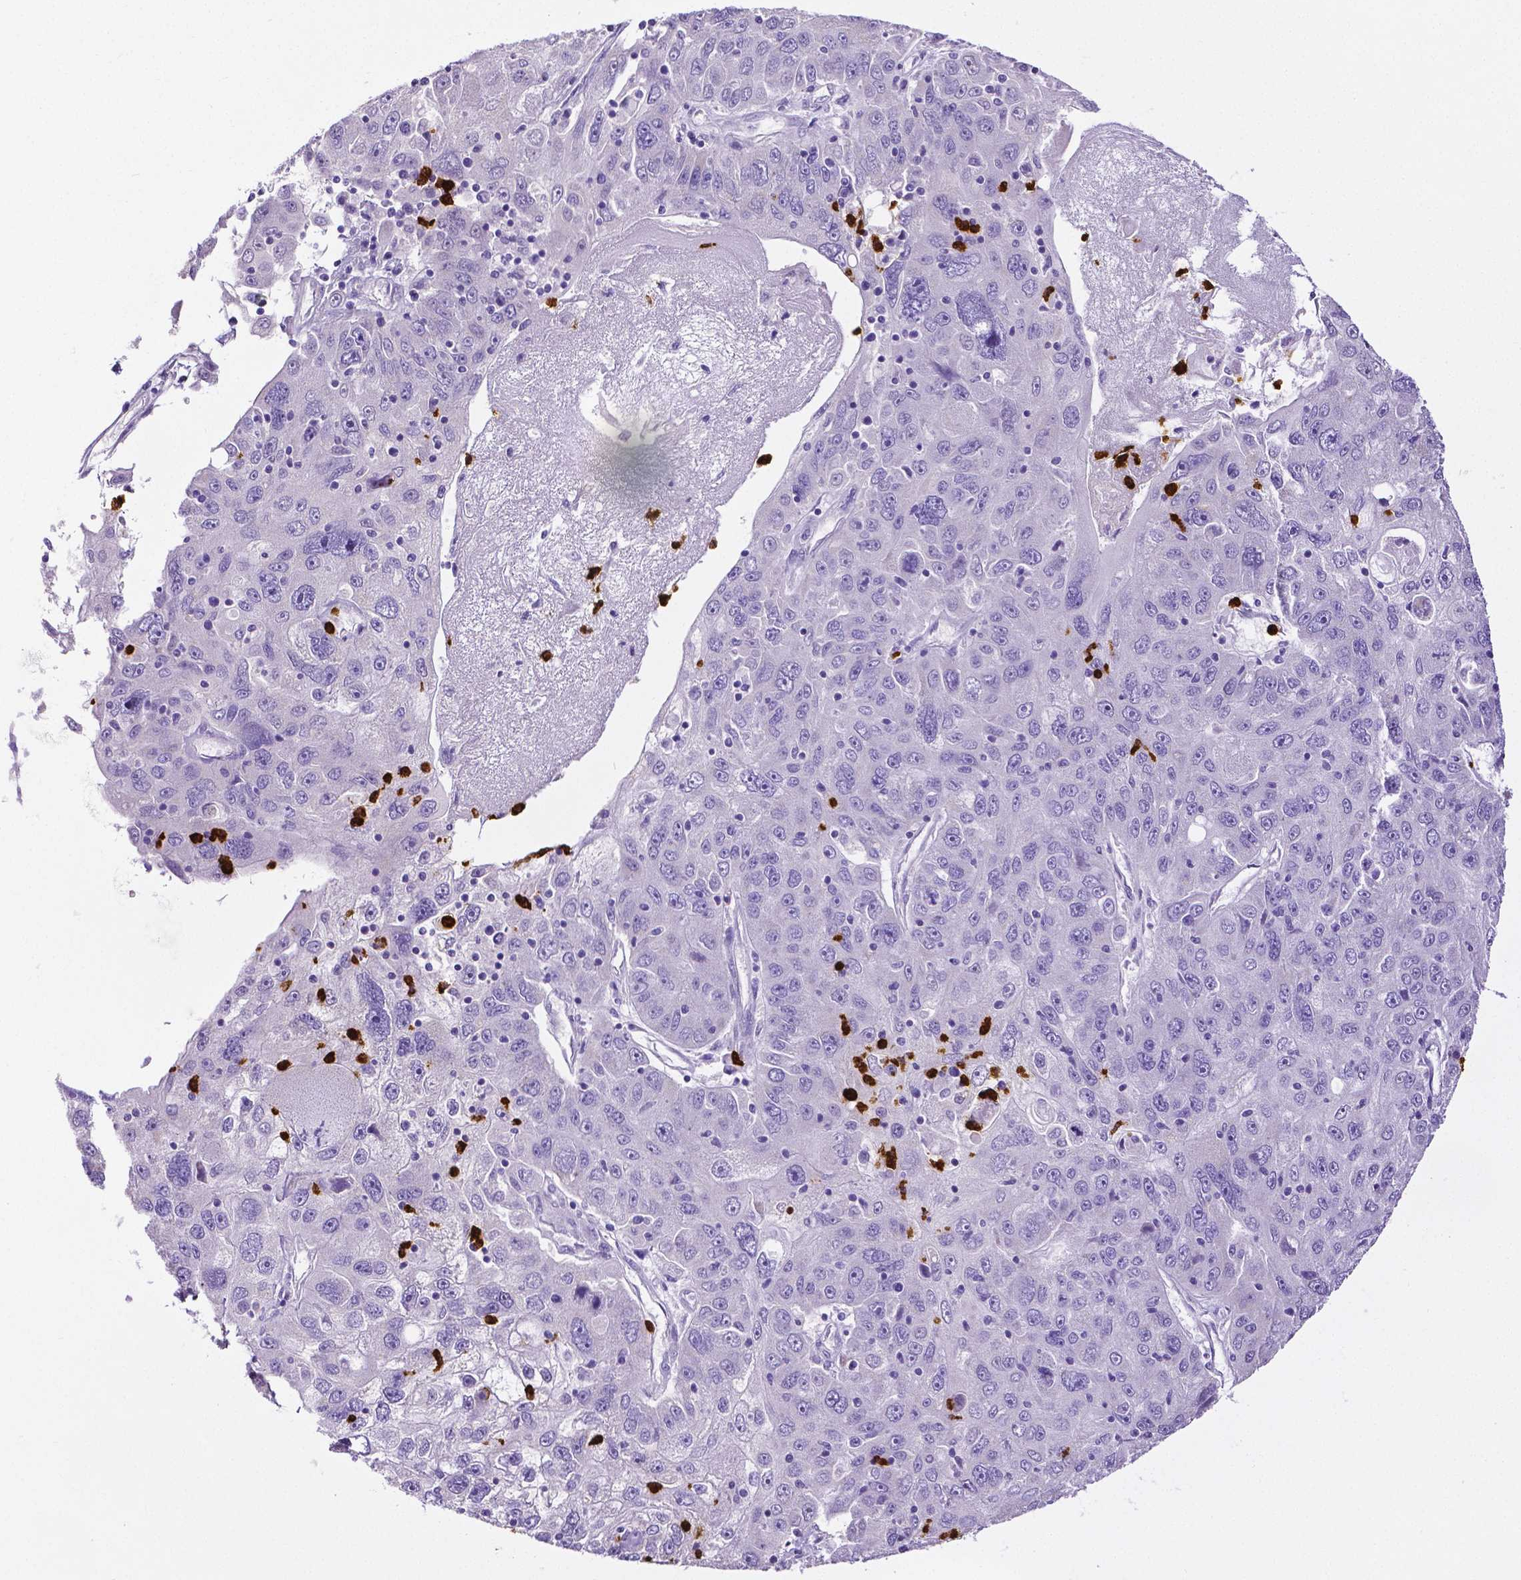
{"staining": {"intensity": "negative", "quantity": "none", "location": "none"}, "tissue": "stomach cancer", "cell_type": "Tumor cells", "image_type": "cancer", "snomed": [{"axis": "morphology", "description": "Adenocarcinoma, NOS"}, {"axis": "topography", "description": "Stomach"}], "caption": "High magnification brightfield microscopy of stomach adenocarcinoma stained with DAB (brown) and counterstained with hematoxylin (blue): tumor cells show no significant positivity.", "gene": "MMP9", "patient": {"sex": "male", "age": 56}}